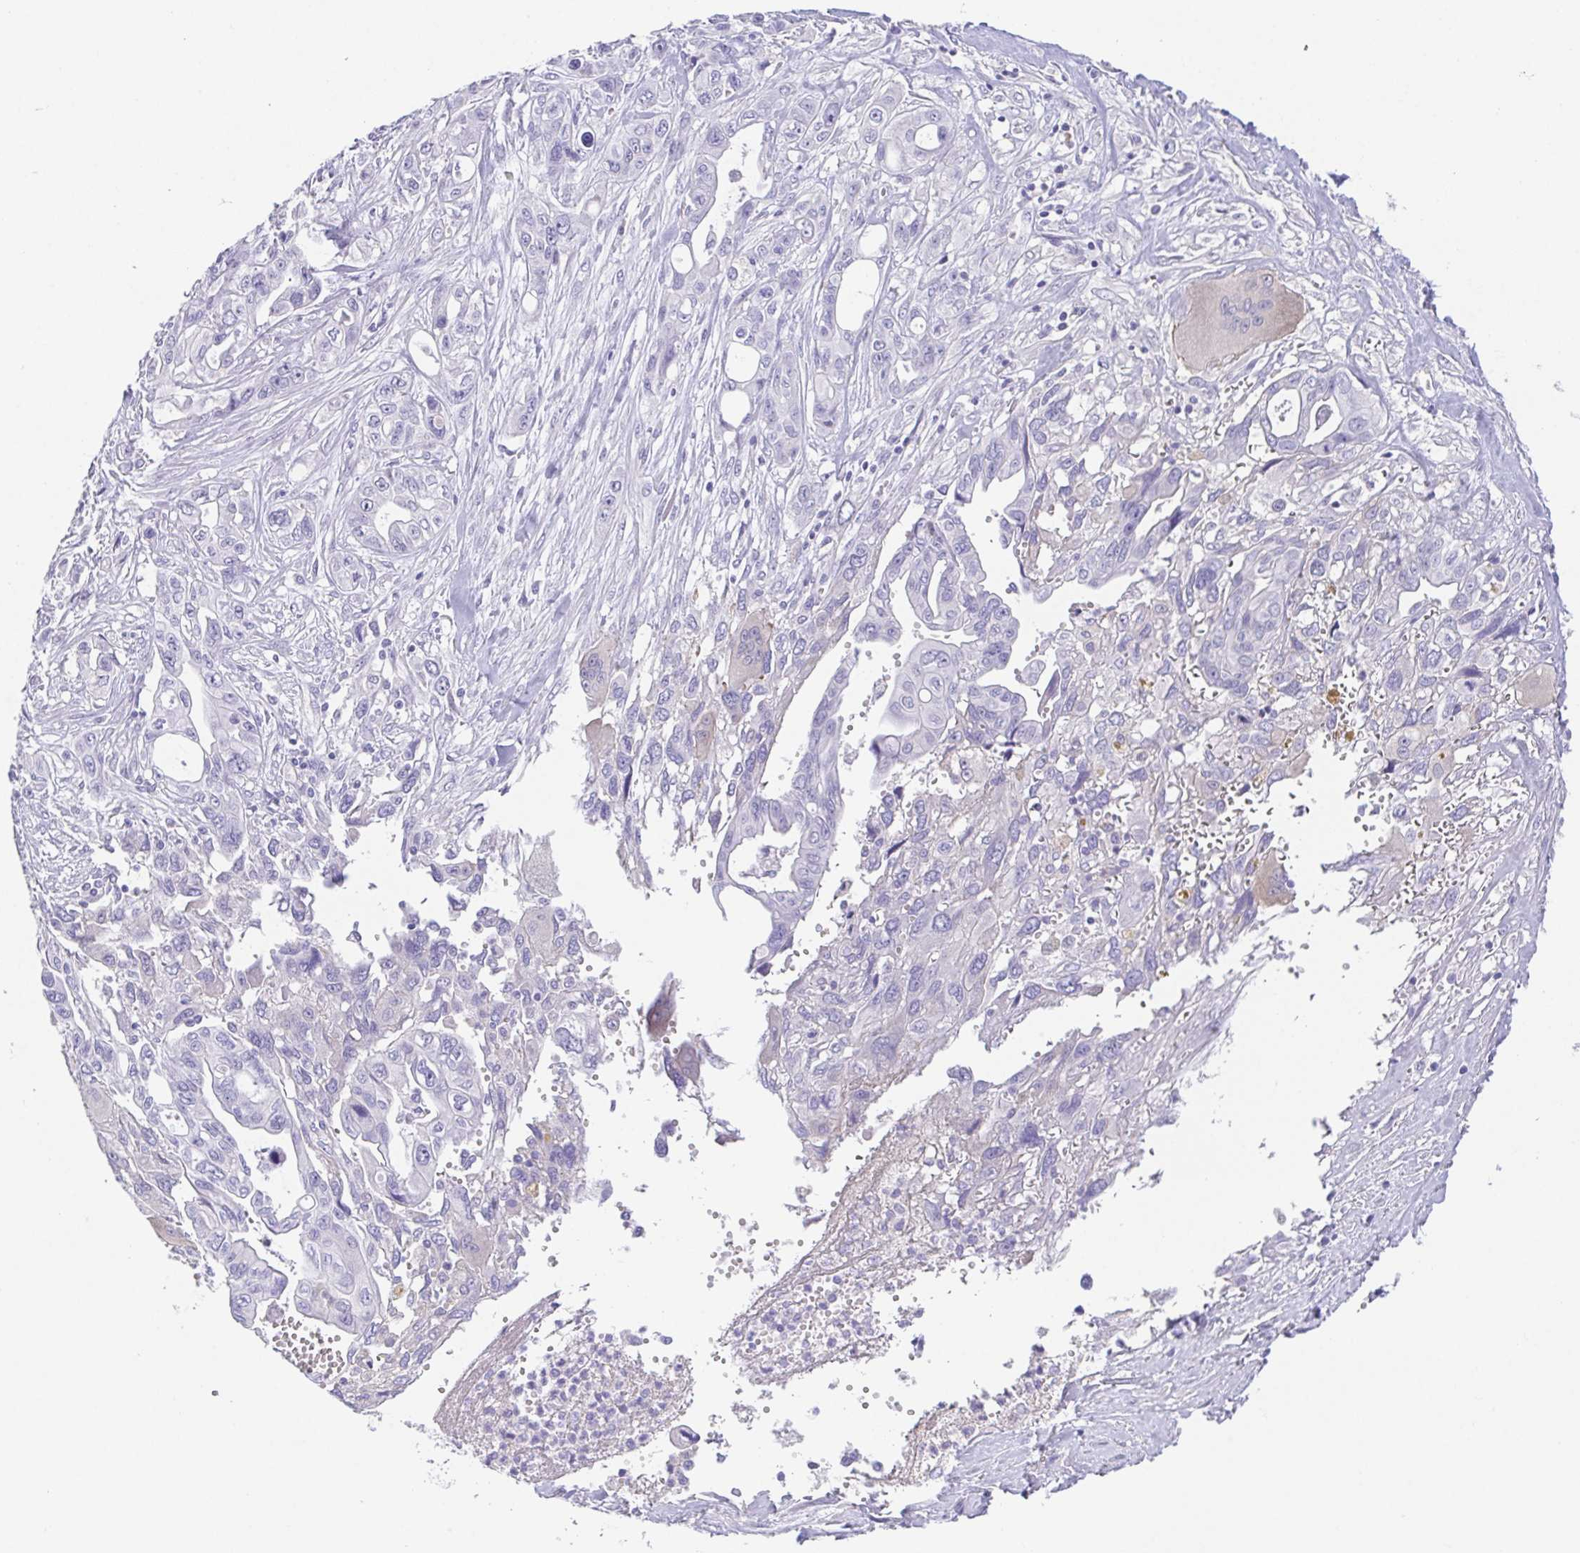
{"staining": {"intensity": "negative", "quantity": "none", "location": "none"}, "tissue": "pancreatic cancer", "cell_type": "Tumor cells", "image_type": "cancer", "snomed": [{"axis": "morphology", "description": "Adenocarcinoma, NOS"}, {"axis": "topography", "description": "Pancreas"}], "caption": "A micrograph of adenocarcinoma (pancreatic) stained for a protein shows no brown staining in tumor cells. (DAB (3,3'-diaminobenzidine) immunohistochemistry visualized using brightfield microscopy, high magnification).", "gene": "HAPLN2", "patient": {"sex": "female", "age": 47}}